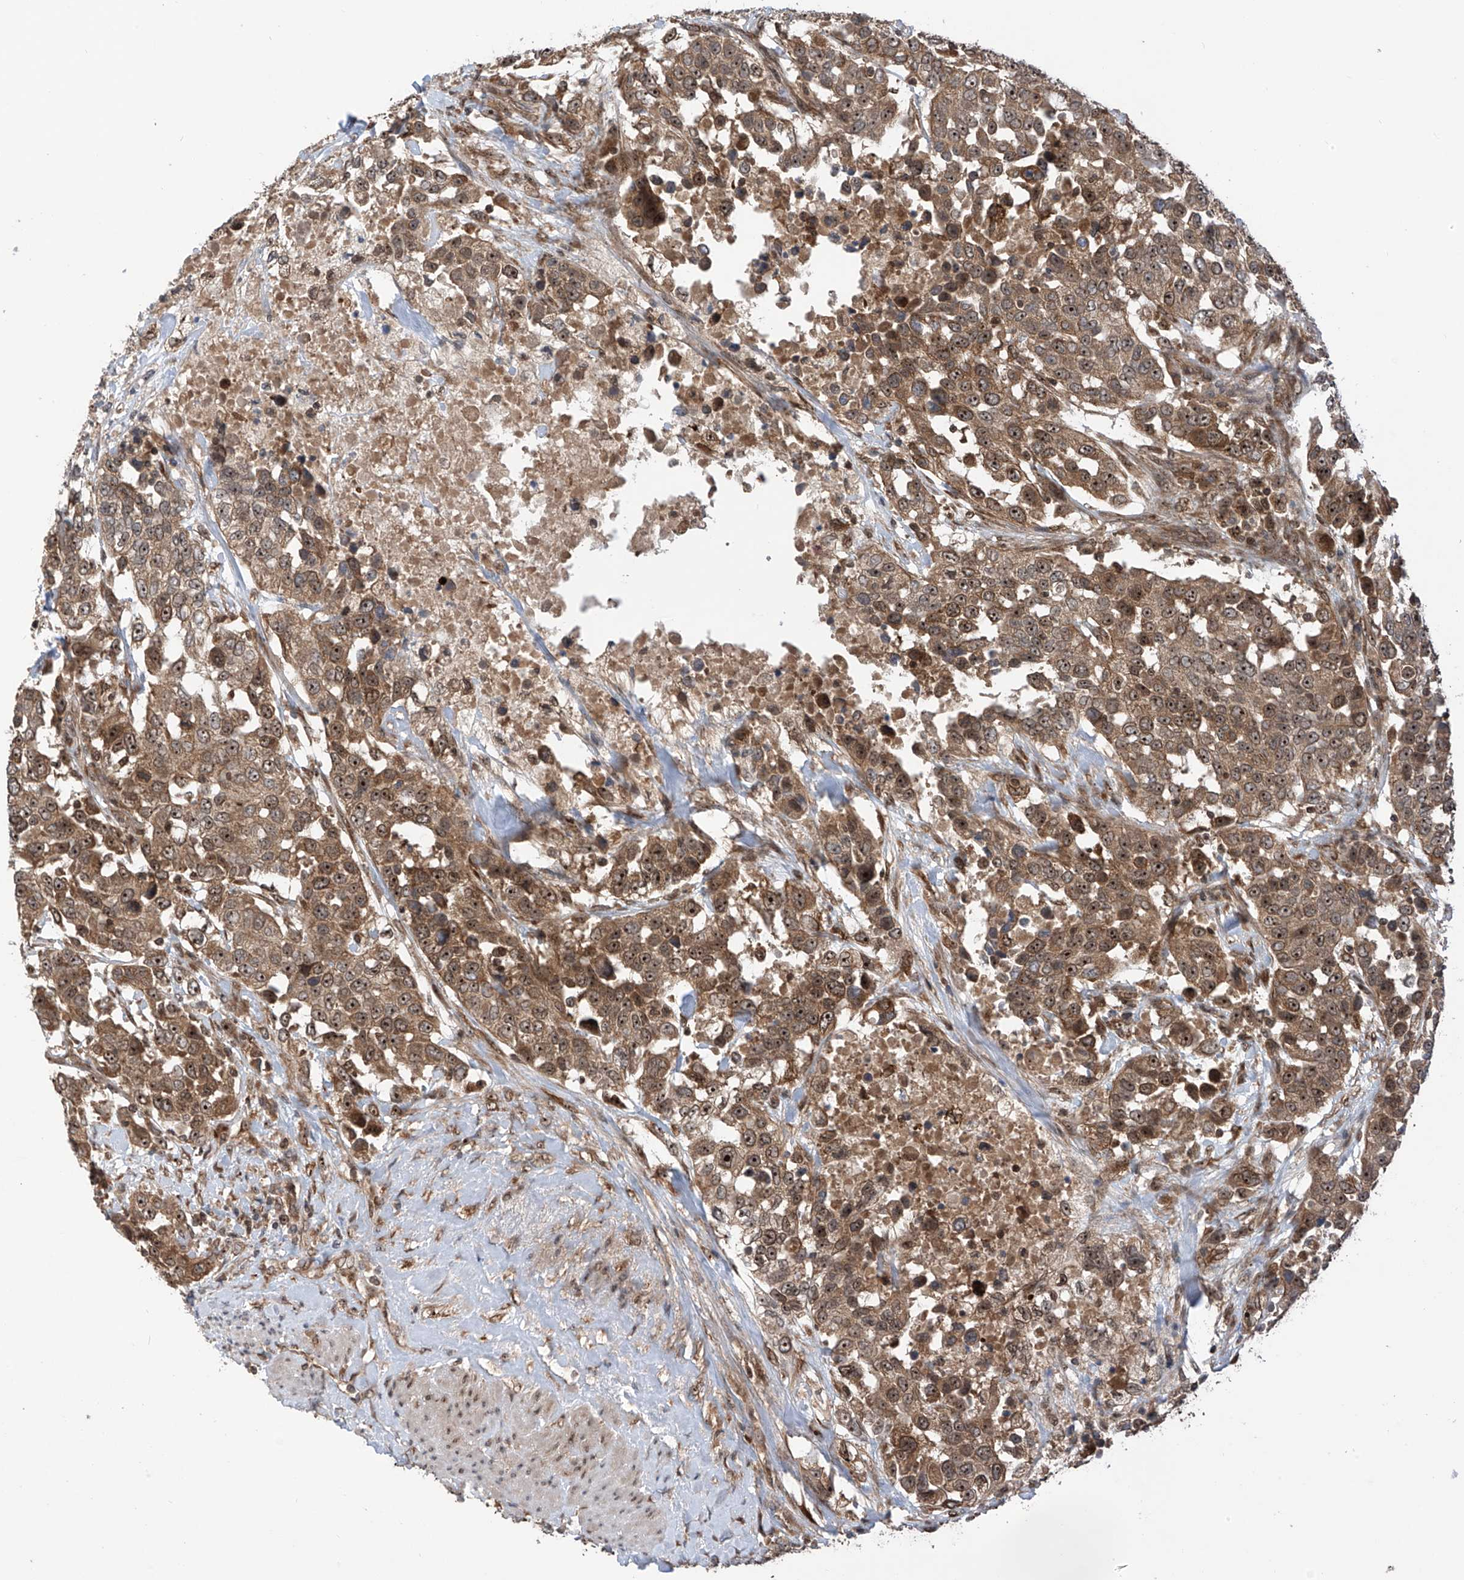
{"staining": {"intensity": "moderate", "quantity": ">75%", "location": "cytoplasmic/membranous,nuclear"}, "tissue": "urothelial cancer", "cell_type": "Tumor cells", "image_type": "cancer", "snomed": [{"axis": "morphology", "description": "Urothelial carcinoma, High grade"}, {"axis": "topography", "description": "Urinary bladder"}], "caption": "IHC histopathology image of urothelial carcinoma (high-grade) stained for a protein (brown), which shows medium levels of moderate cytoplasmic/membranous and nuclear staining in about >75% of tumor cells.", "gene": "C1orf131", "patient": {"sex": "female", "age": 80}}